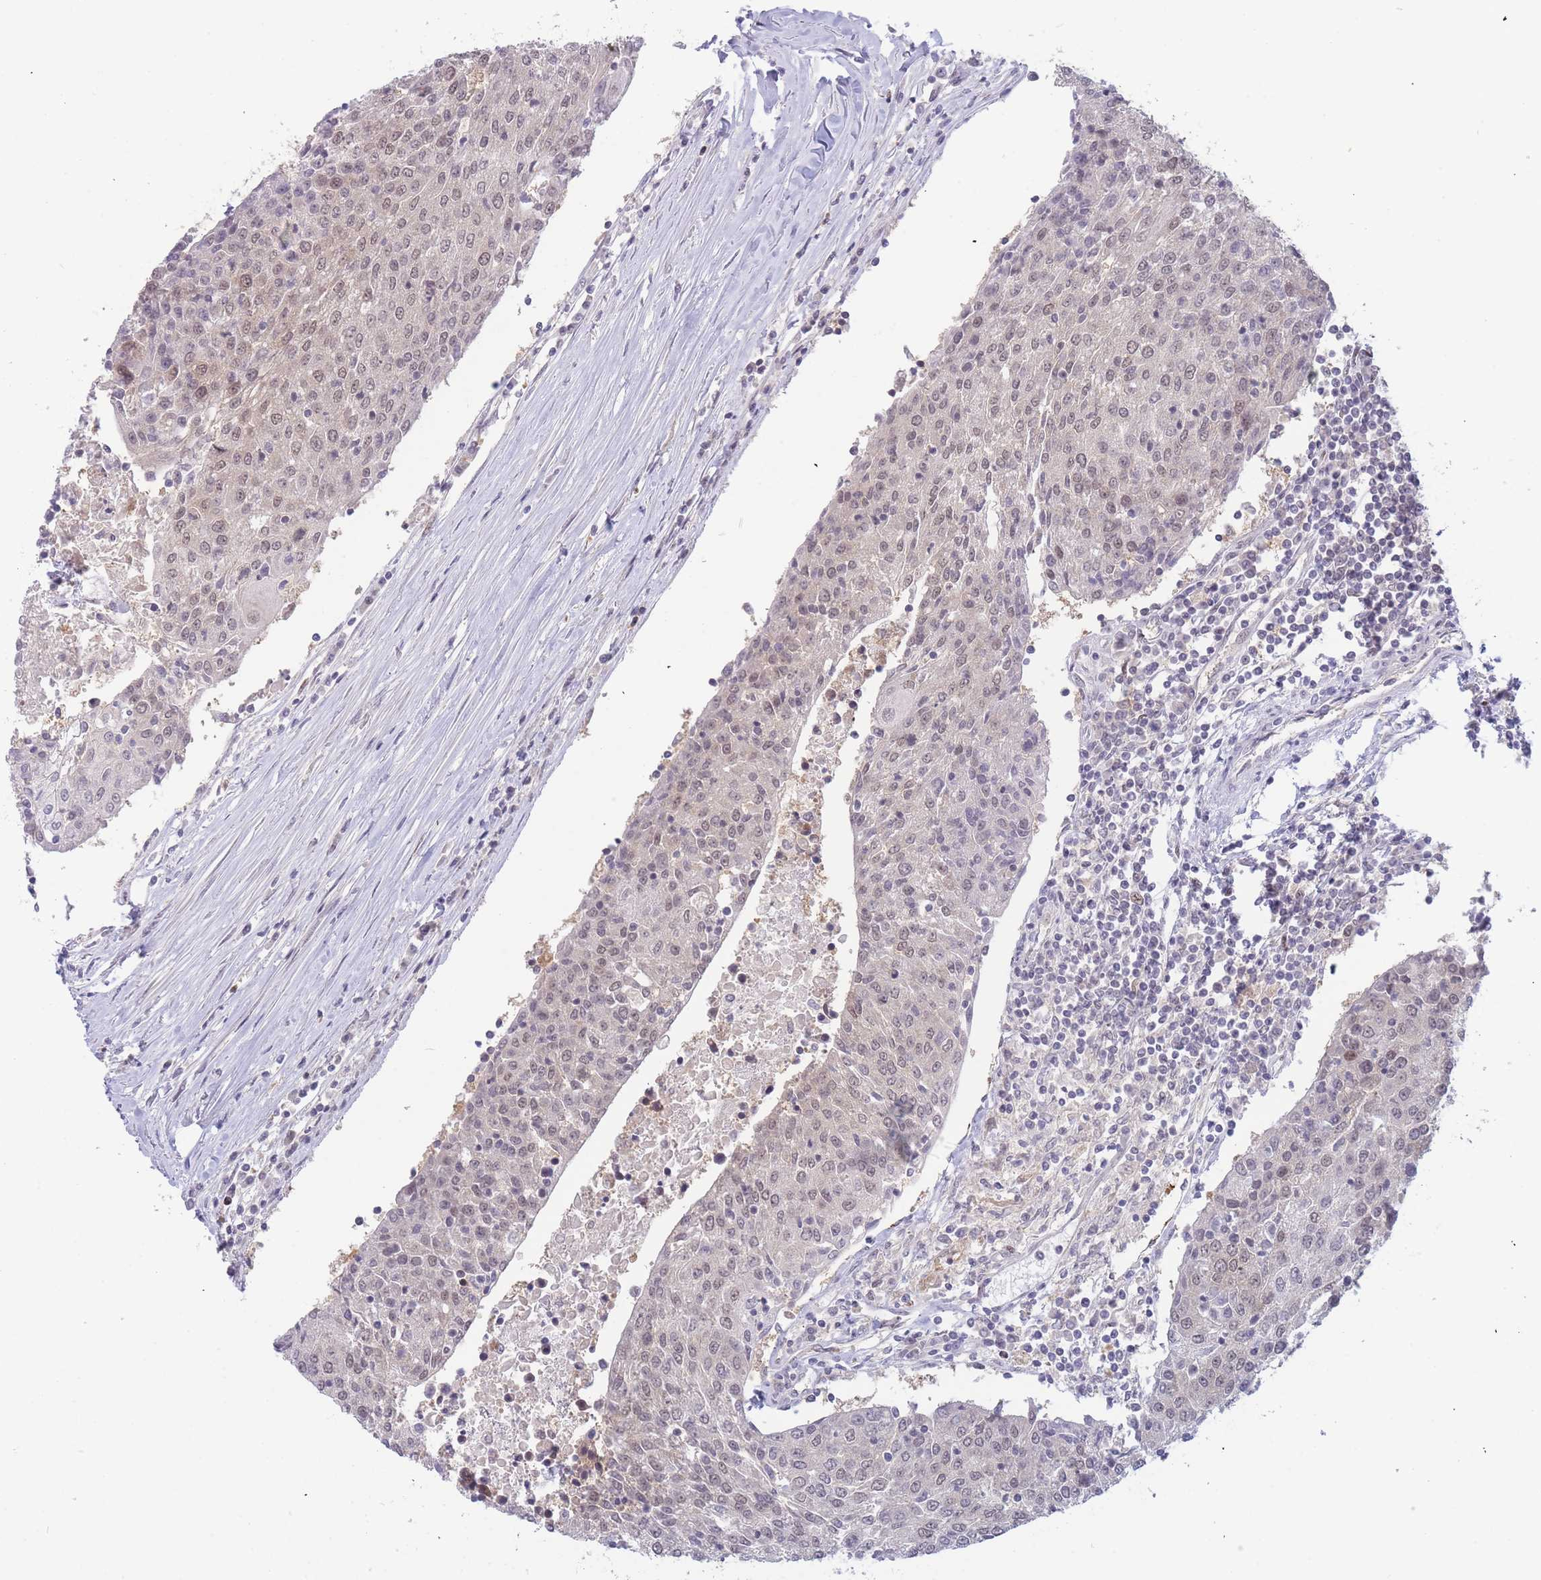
{"staining": {"intensity": "weak", "quantity": "25%-75%", "location": "nuclear"}, "tissue": "urothelial cancer", "cell_type": "Tumor cells", "image_type": "cancer", "snomed": [{"axis": "morphology", "description": "Urothelial carcinoma, High grade"}, {"axis": "topography", "description": "Urinary bladder"}], "caption": "Urothelial cancer tissue reveals weak nuclear positivity in approximately 25%-75% of tumor cells", "gene": "DEAF1", "patient": {"sex": "female", "age": 85}}